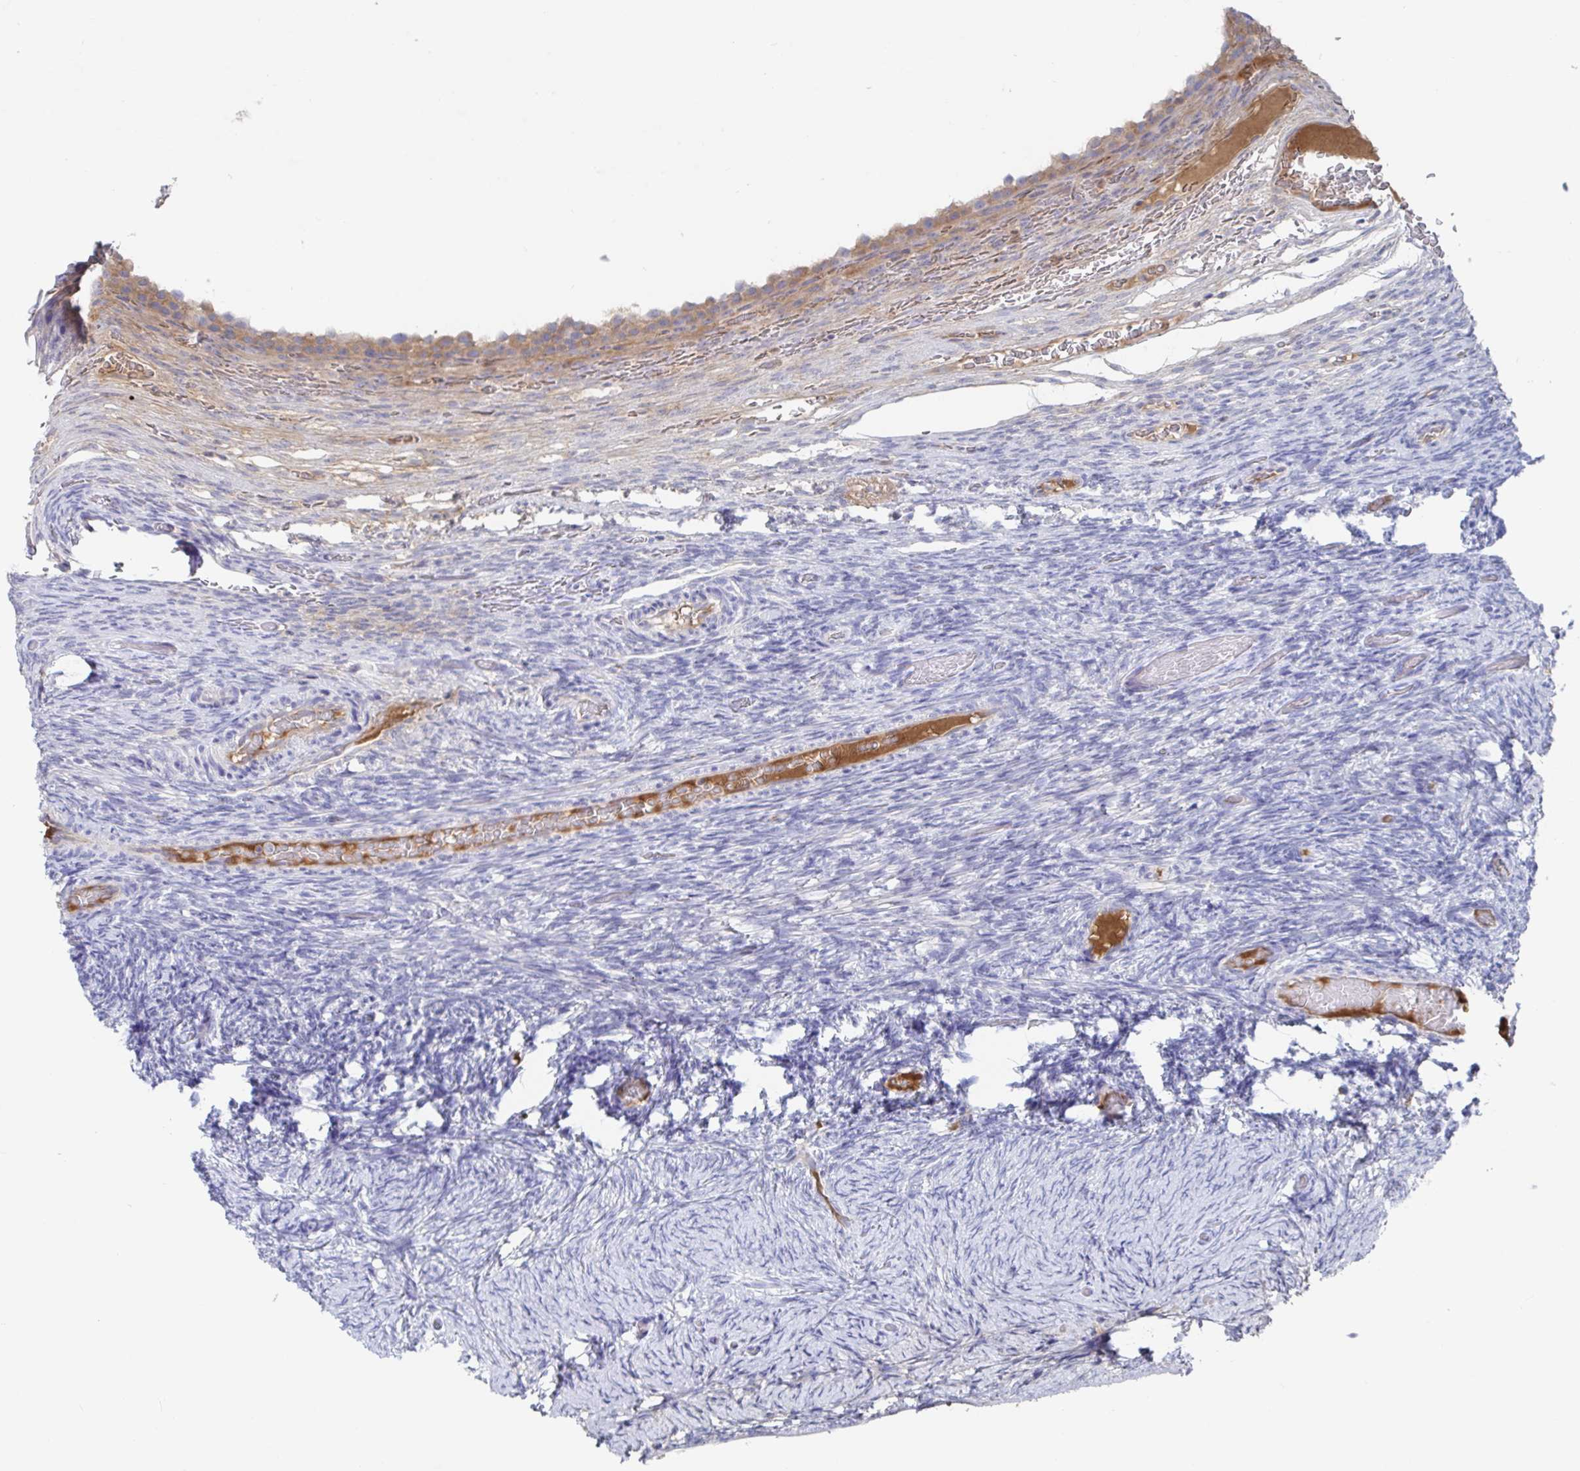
{"staining": {"intensity": "negative", "quantity": "none", "location": "none"}, "tissue": "ovary", "cell_type": "Follicle cells", "image_type": "normal", "snomed": [{"axis": "morphology", "description": "Normal tissue, NOS"}, {"axis": "topography", "description": "Ovary"}], "caption": "This is a histopathology image of IHC staining of normal ovary, which shows no expression in follicle cells. (Brightfield microscopy of DAB immunohistochemistry at high magnification).", "gene": "GPR148", "patient": {"sex": "female", "age": 34}}